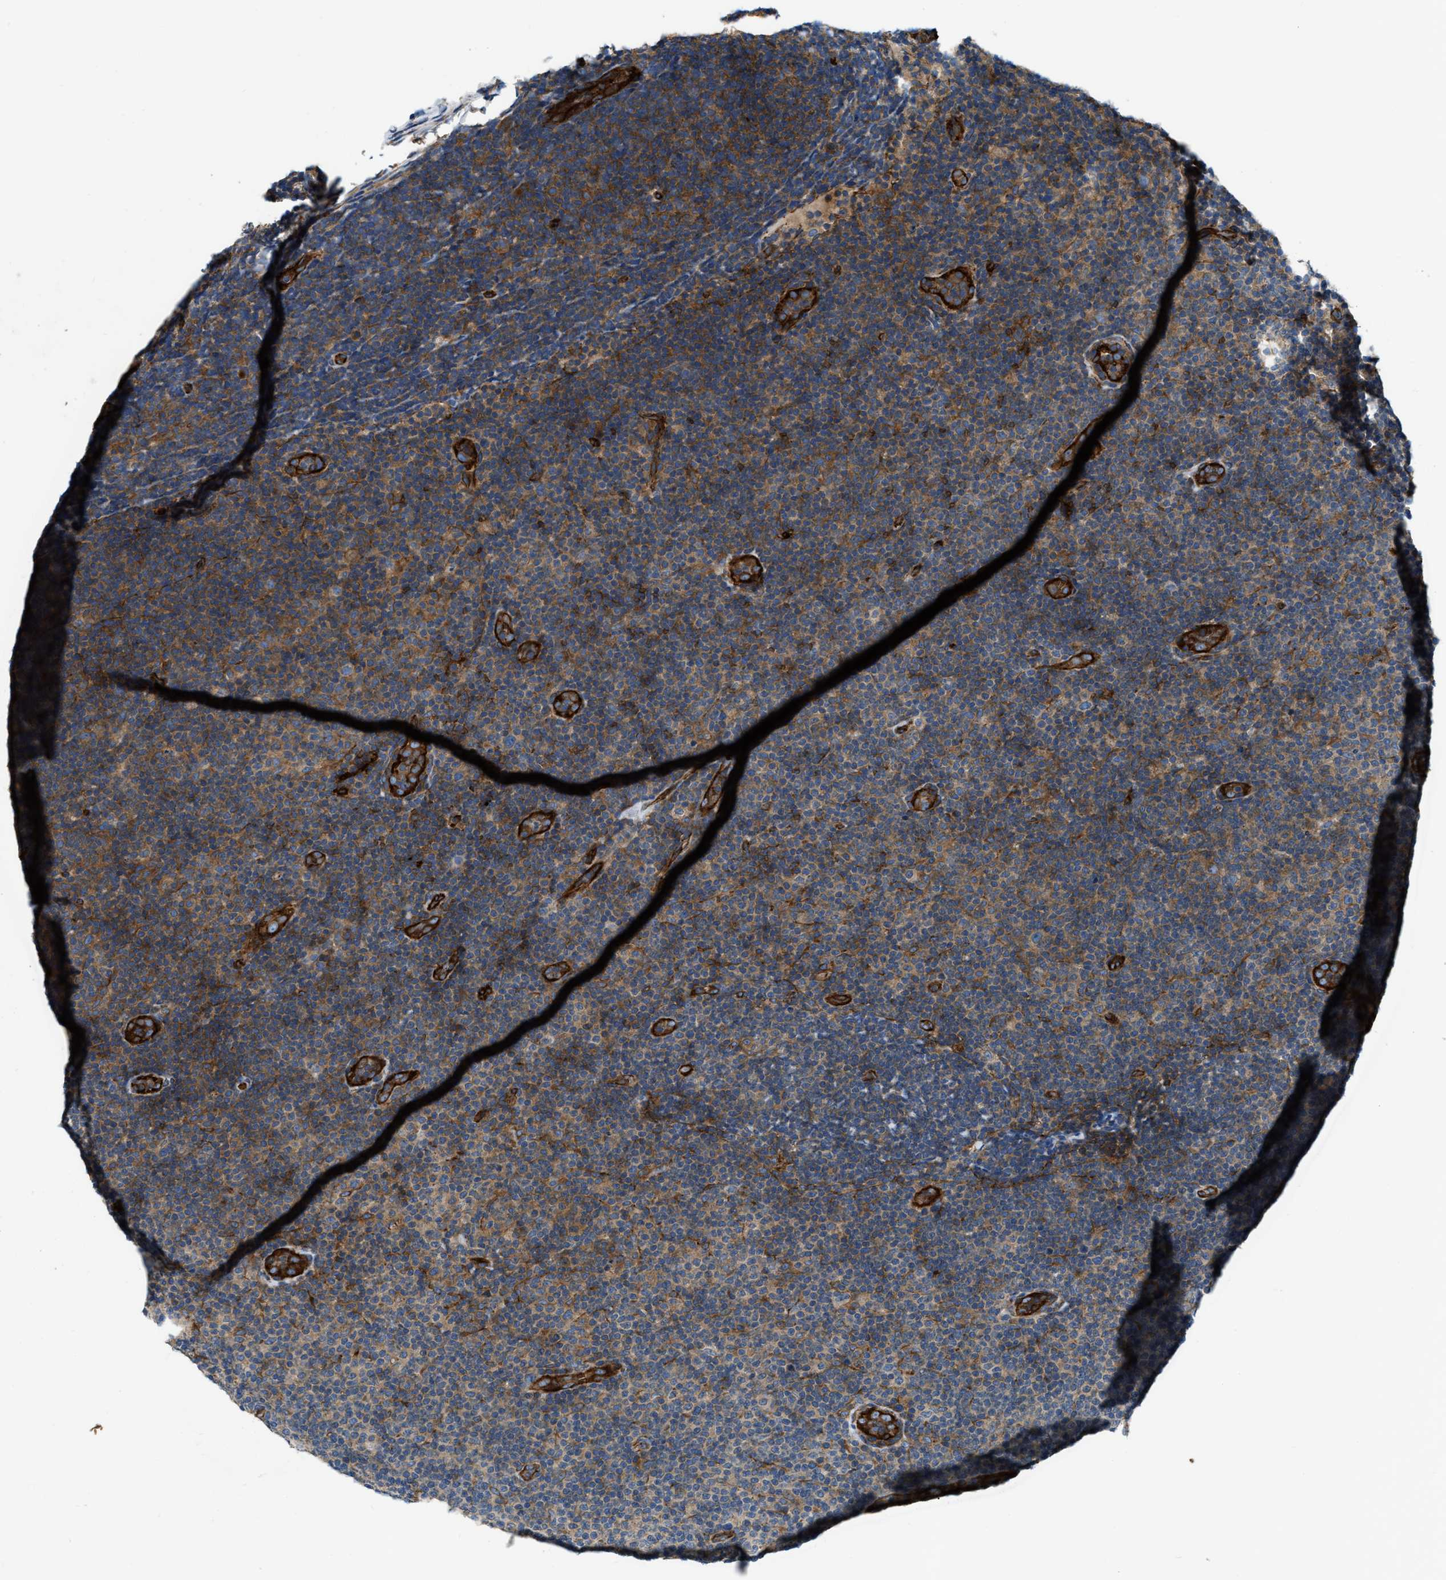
{"staining": {"intensity": "moderate", "quantity": "25%-75%", "location": "cytoplasmic/membranous"}, "tissue": "lymphoma", "cell_type": "Tumor cells", "image_type": "cancer", "snomed": [{"axis": "morphology", "description": "Malignant lymphoma, non-Hodgkin's type, Low grade"}, {"axis": "topography", "description": "Lymph node"}], "caption": "Tumor cells show moderate cytoplasmic/membranous staining in approximately 25%-75% of cells in malignant lymphoma, non-Hodgkin's type (low-grade).", "gene": "ERC1", "patient": {"sex": "male", "age": 83}}